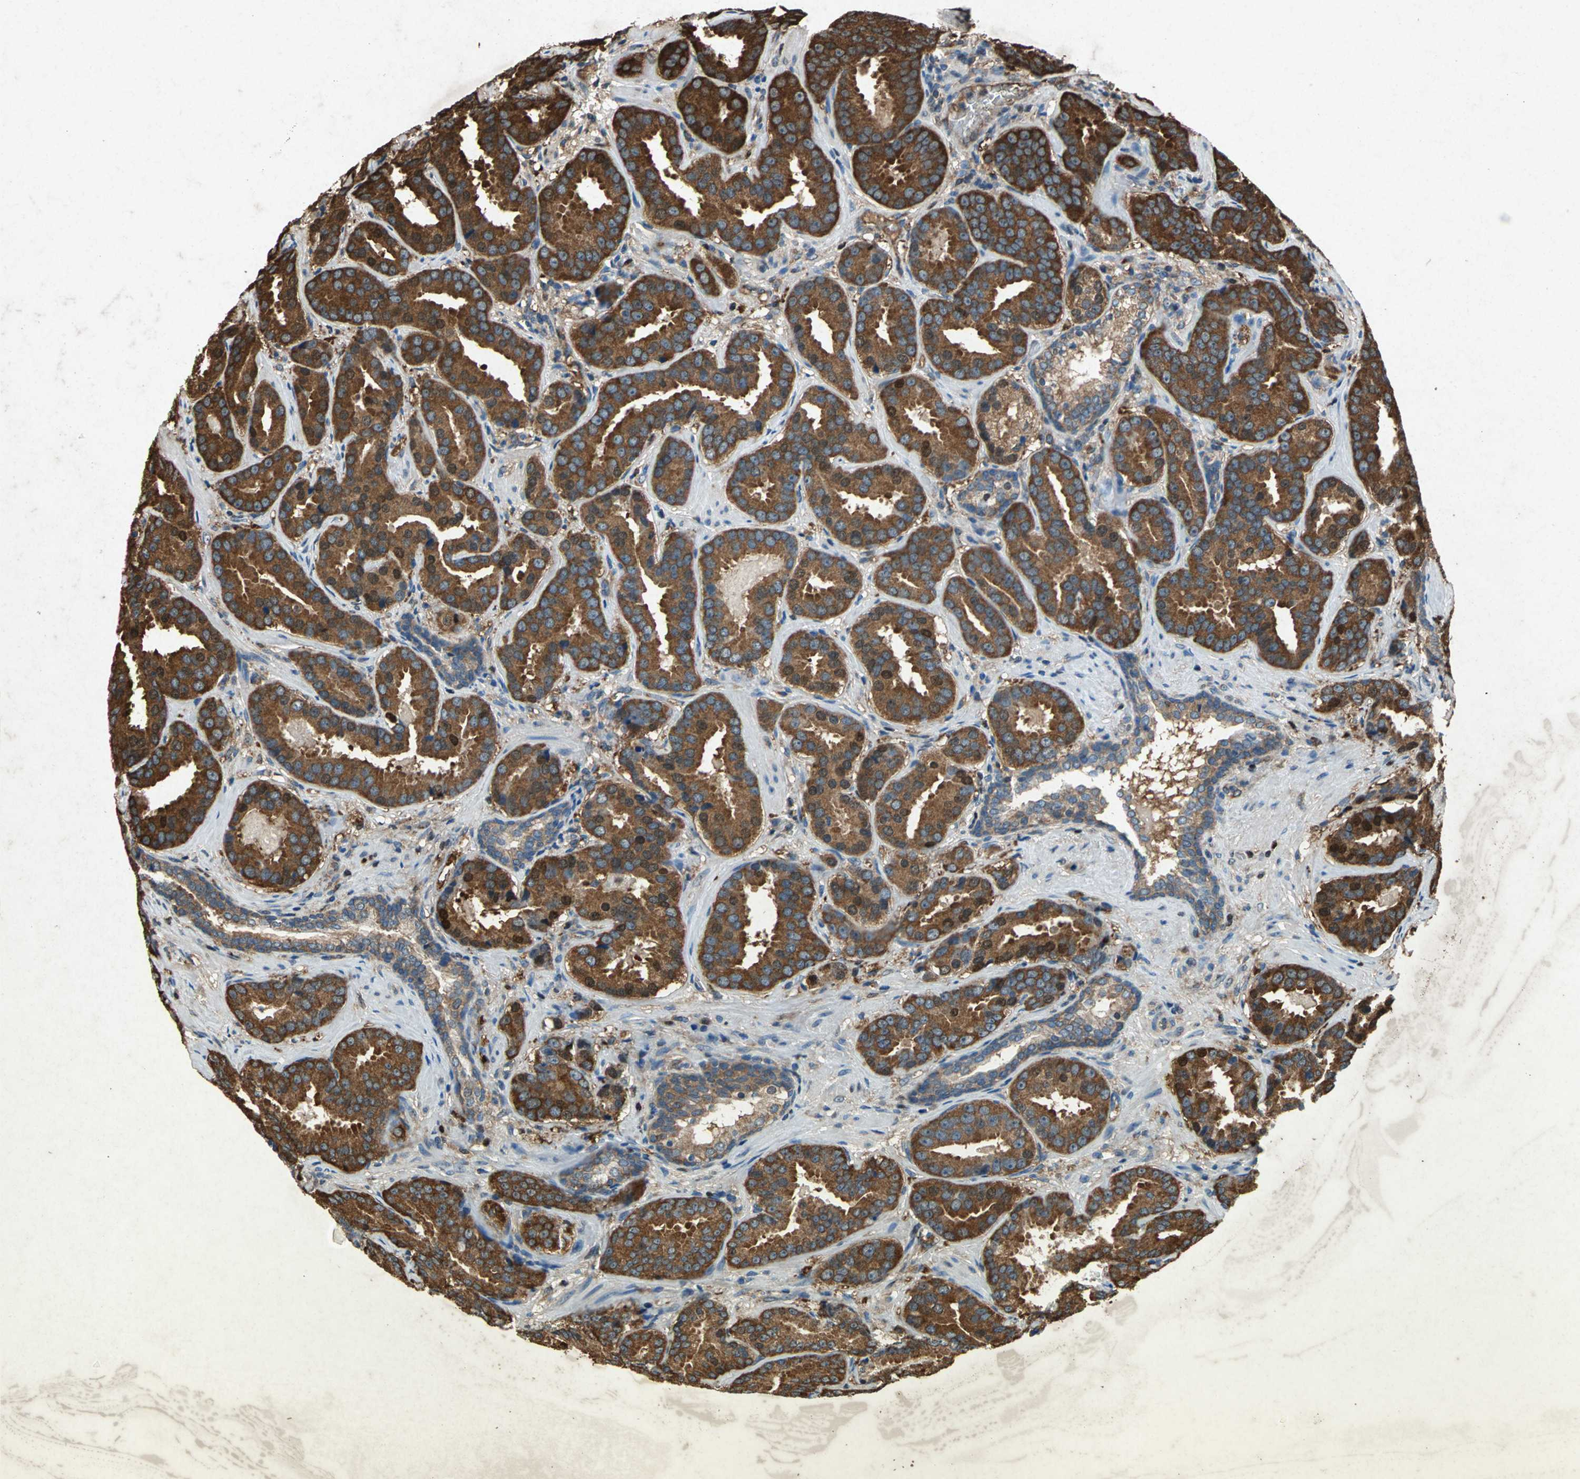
{"staining": {"intensity": "strong", "quantity": ">75%", "location": "cytoplasmic/membranous"}, "tissue": "prostate cancer", "cell_type": "Tumor cells", "image_type": "cancer", "snomed": [{"axis": "morphology", "description": "Adenocarcinoma, Low grade"}, {"axis": "topography", "description": "Prostate"}], "caption": "A high-resolution image shows immunohistochemistry (IHC) staining of prostate low-grade adenocarcinoma, which exhibits strong cytoplasmic/membranous expression in approximately >75% of tumor cells.", "gene": "HSP90AB1", "patient": {"sex": "male", "age": 59}}